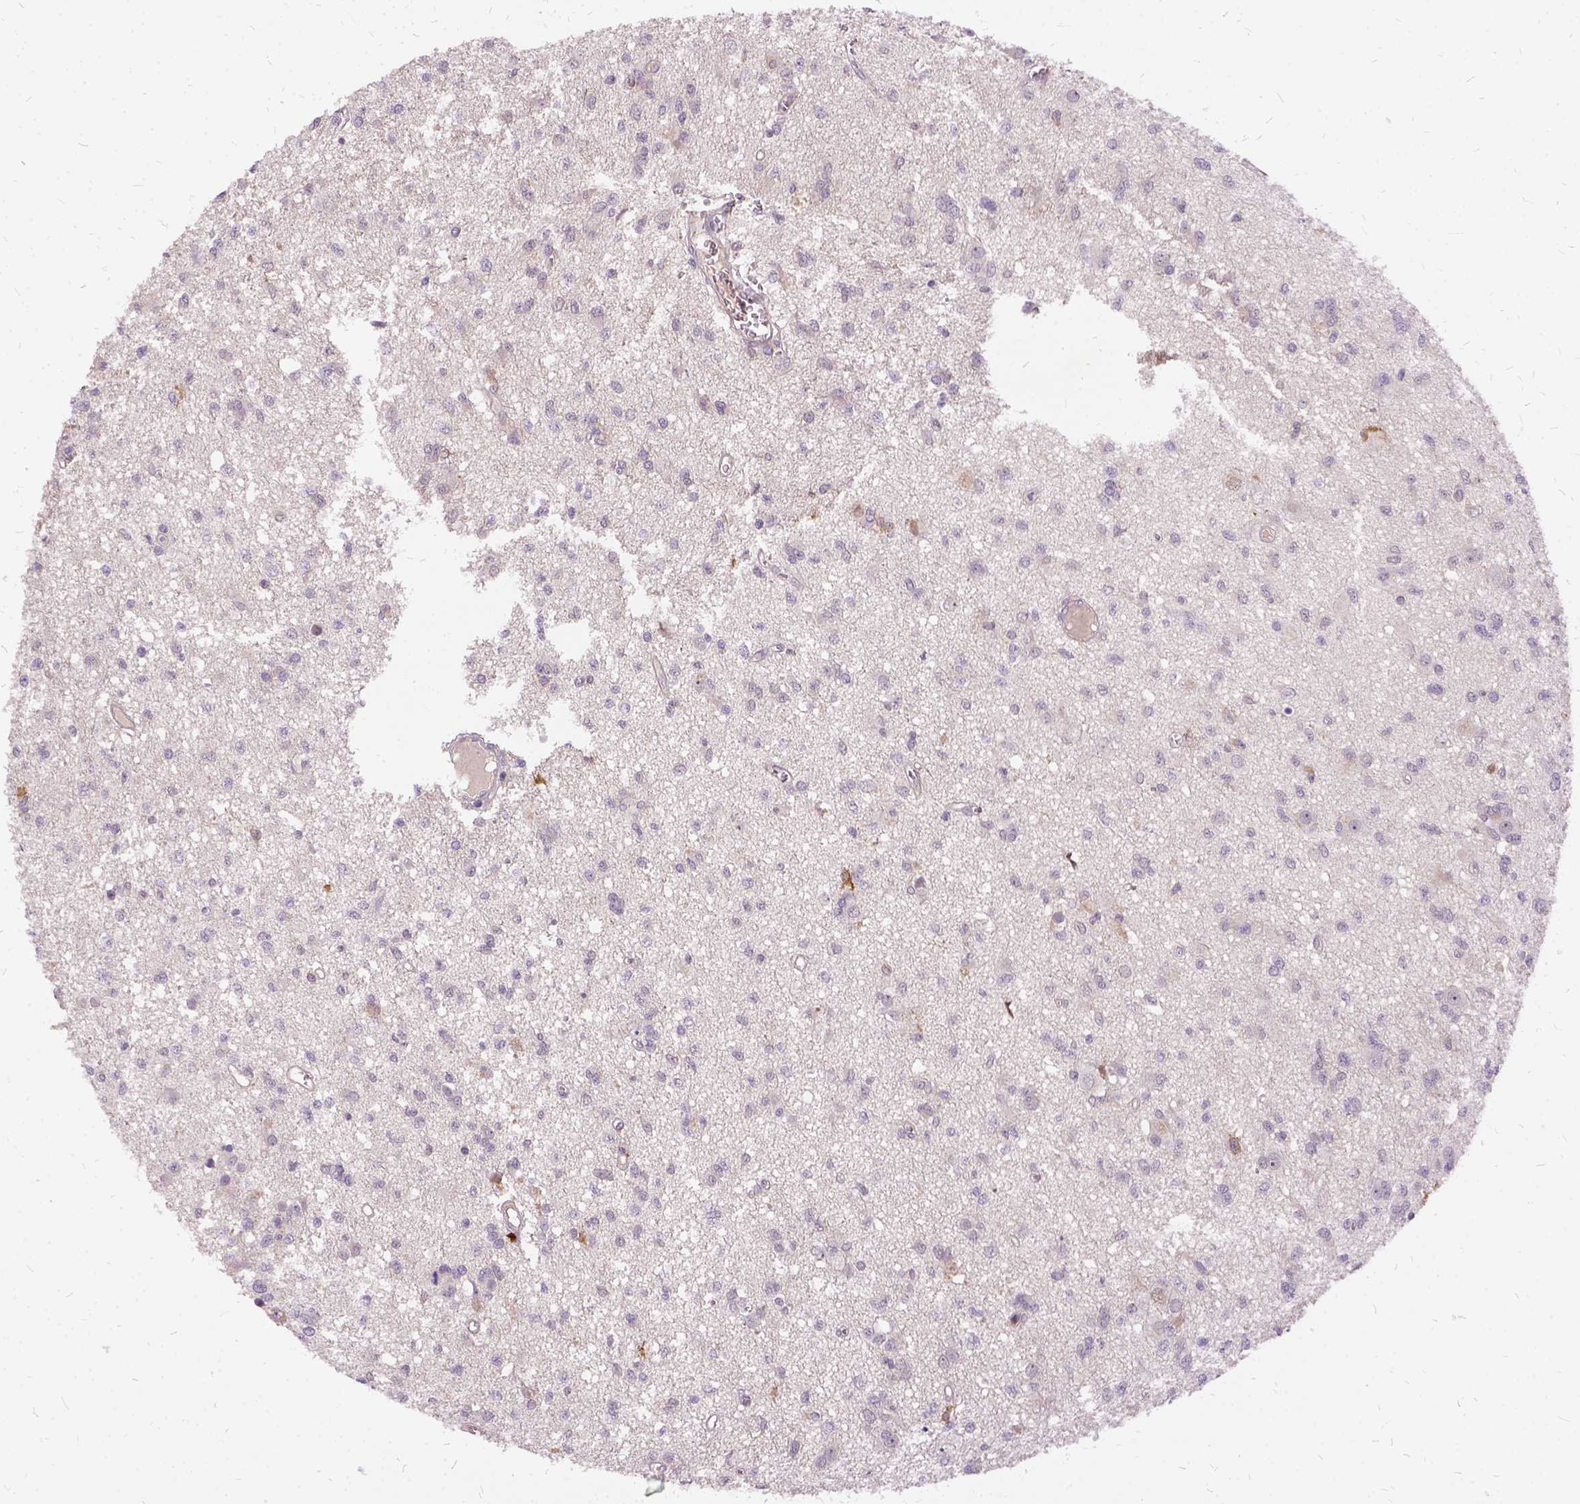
{"staining": {"intensity": "negative", "quantity": "none", "location": "none"}, "tissue": "glioma", "cell_type": "Tumor cells", "image_type": "cancer", "snomed": [{"axis": "morphology", "description": "Glioma, malignant, Low grade"}, {"axis": "topography", "description": "Brain"}], "caption": "Glioma stained for a protein using immunohistochemistry shows no positivity tumor cells.", "gene": "ILRUN", "patient": {"sex": "male", "age": 64}}